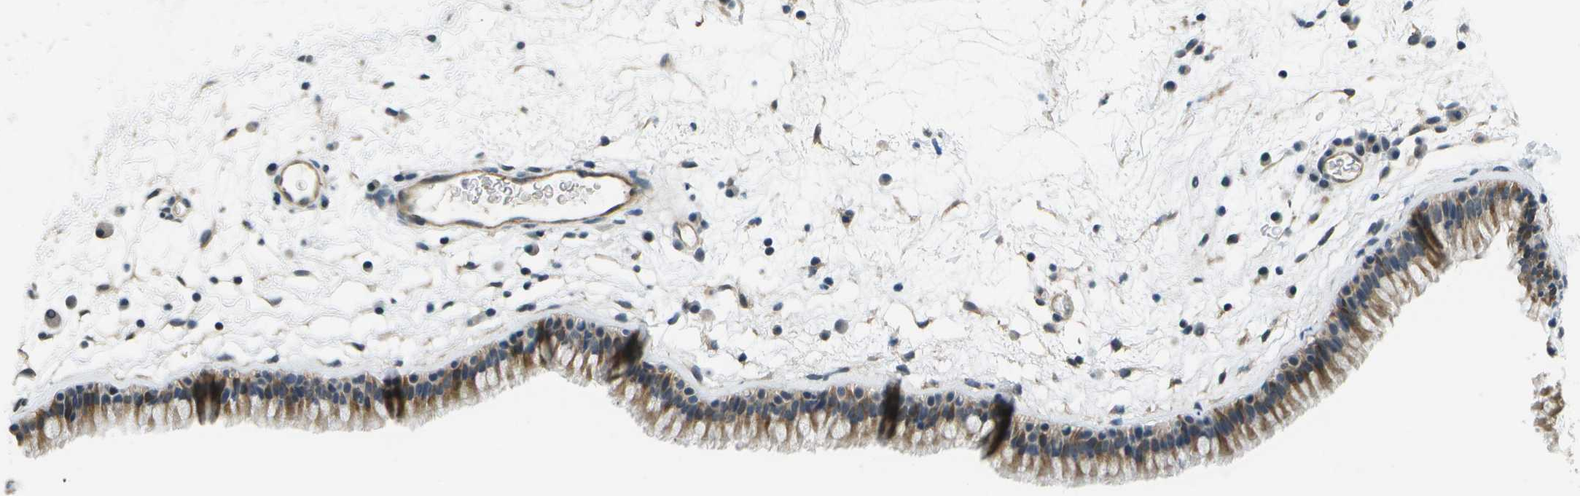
{"staining": {"intensity": "moderate", "quantity": "25%-75%", "location": "cytoplasmic/membranous"}, "tissue": "nasopharynx", "cell_type": "Respiratory epithelial cells", "image_type": "normal", "snomed": [{"axis": "morphology", "description": "Normal tissue, NOS"}, {"axis": "morphology", "description": "Inflammation, NOS"}, {"axis": "topography", "description": "Nasopharynx"}], "caption": "Immunohistochemistry (DAB (3,3'-diaminobenzidine)) staining of unremarkable human nasopharynx reveals moderate cytoplasmic/membranous protein positivity in approximately 25%-75% of respiratory epithelial cells. The staining was performed using DAB (3,3'-diaminobenzidine), with brown indicating positive protein expression. Nuclei are stained blue with hematoxylin.", "gene": "ENPP5", "patient": {"sex": "male", "age": 48}}